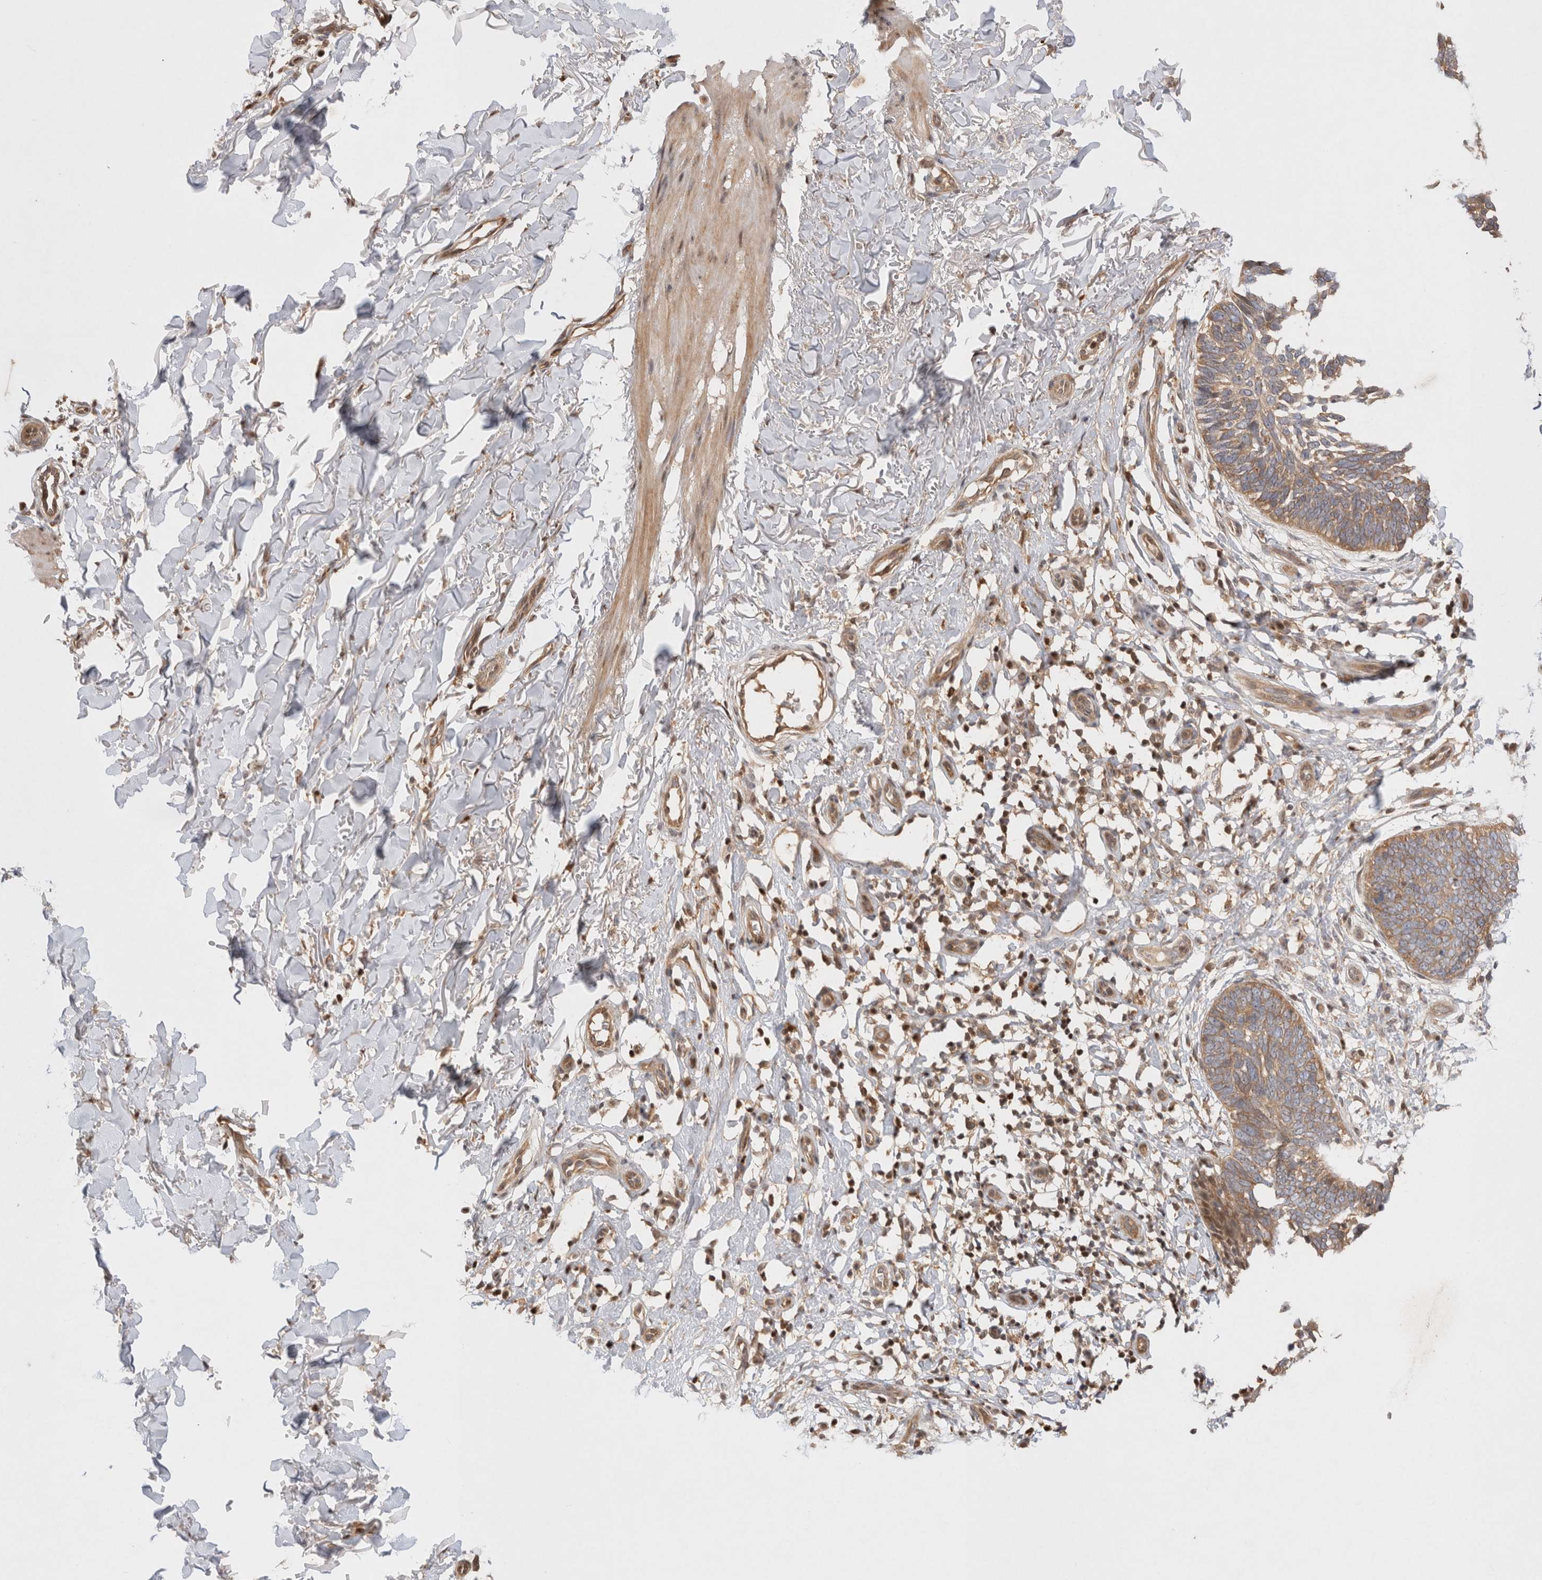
{"staining": {"intensity": "weak", "quantity": ">75%", "location": "cytoplasmic/membranous"}, "tissue": "skin cancer", "cell_type": "Tumor cells", "image_type": "cancer", "snomed": [{"axis": "morphology", "description": "Normal tissue, NOS"}, {"axis": "morphology", "description": "Basal cell carcinoma"}, {"axis": "topography", "description": "Skin"}], "caption": "Immunohistochemistry (DAB) staining of basal cell carcinoma (skin) exhibits weak cytoplasmic/membranous protein staining in approximately >75% of tumor cells.", "gene": "HTT", "patient": {"sex": "male", "age": 77}}